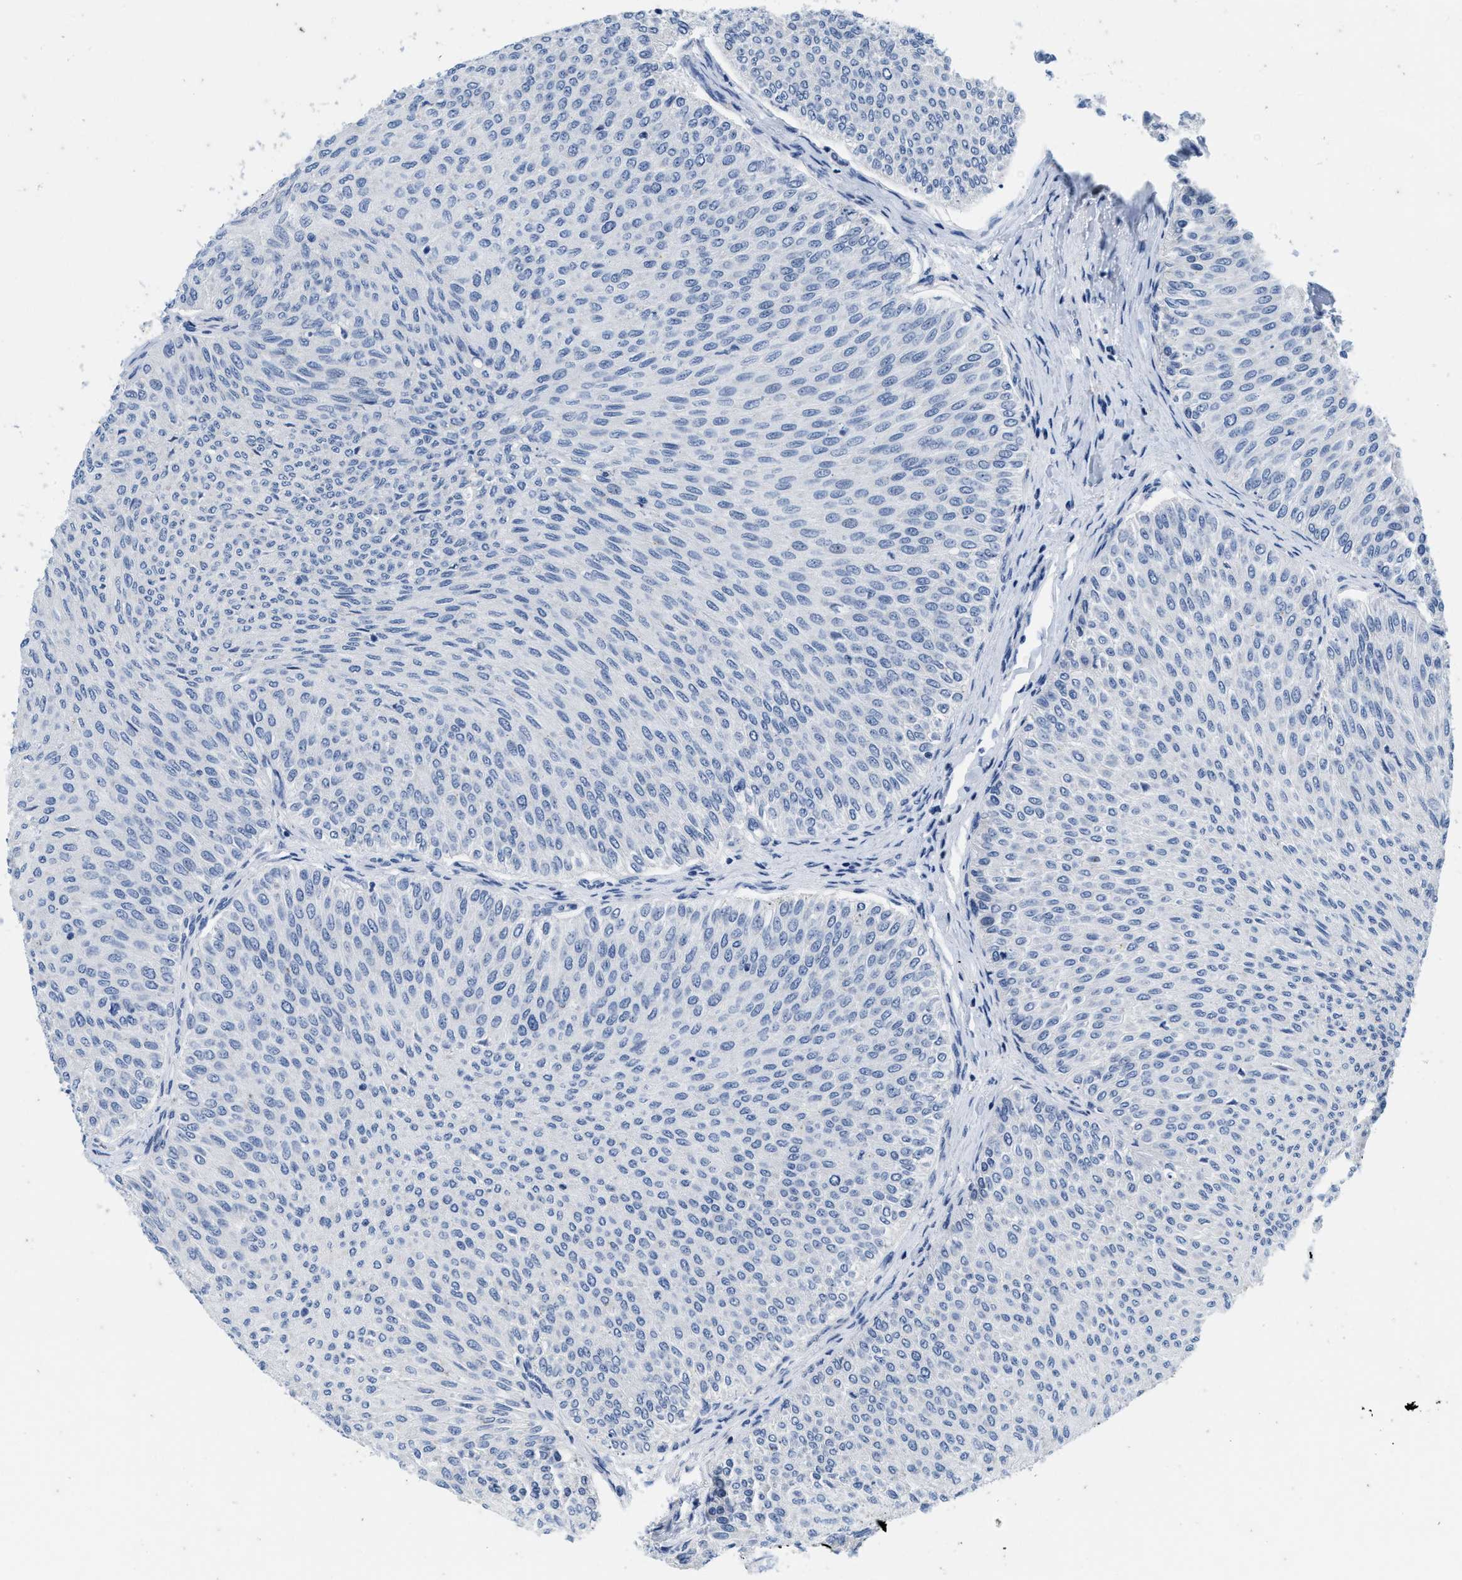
{"staining": {"intensity": "negative", "quantity": "none", "location": "none"}, "tissue": "urothelial cancer", "cell_type": "Tumor cells", "image_type": "cancer", "snomed": [{"axis": "morphology", "description": "Urothelial carcinoma, Low grade"}, {"axis": "topography", "description": "Urinary bladder"}], "caption": "An immunohistochemistry photomicrograph of low-grade urothelial carcinoma is shown. There is no staining in tumor cells of low-grade urothelial carcinoma.", "gene": "ABCB11", "patient": {"sex": "male", "age": 78}}